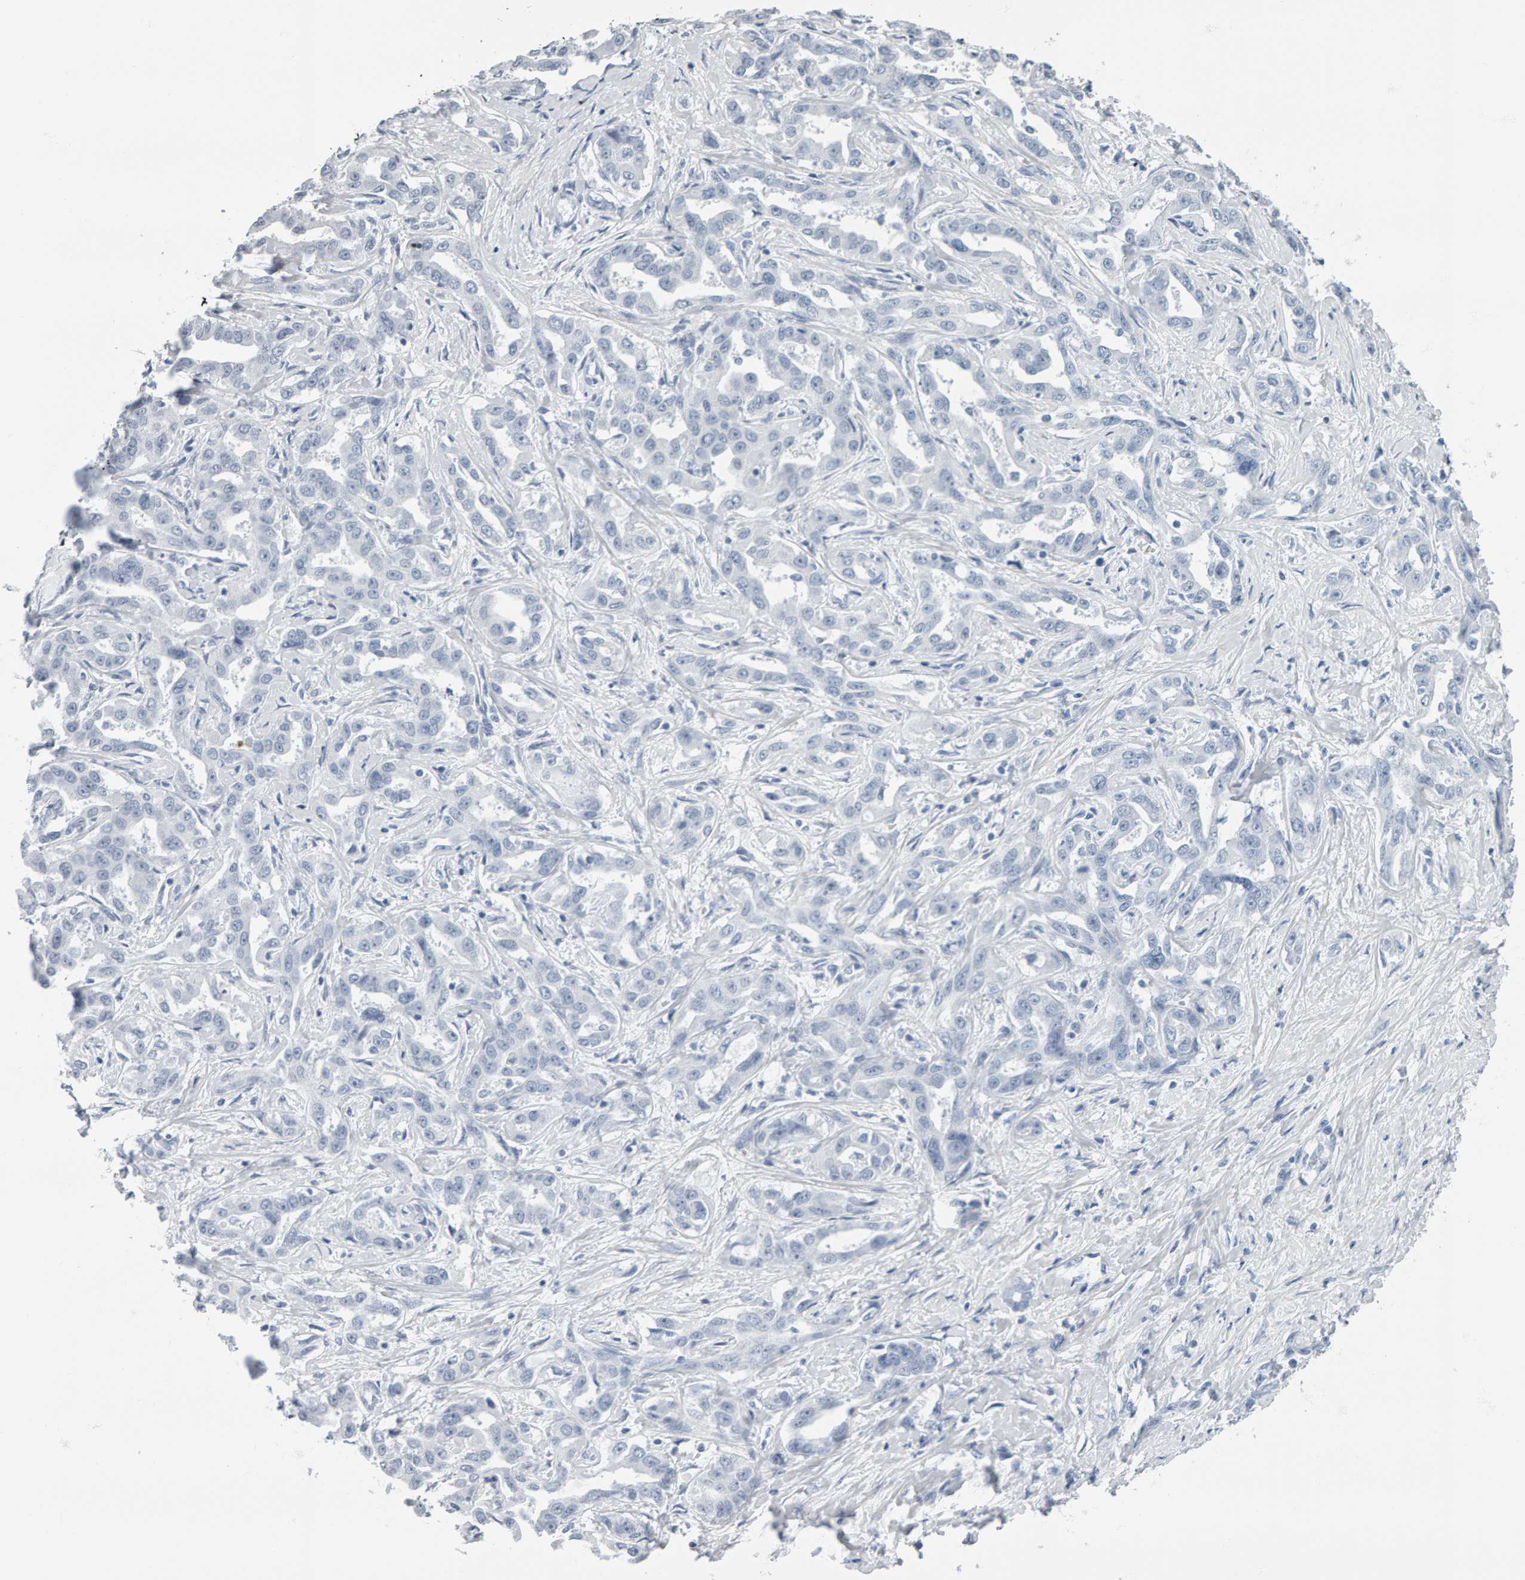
{"staining": {"intensity": "negative", "quantity": "none", "location": "none"}, "tissue": "liver cancer", "cell_type": "Tumor cells", "image_type": "cancer", "snomed": [{"axis": "morphology", "description": "Cholangiocarcinoma"}, {"axis": "topography", "description": "Liver"}], "caption": "Tumor cells are negative for protein expression in human liver cancer.", "gene": "SPACA3", "patient": {"sex": "male", "age": 59}}